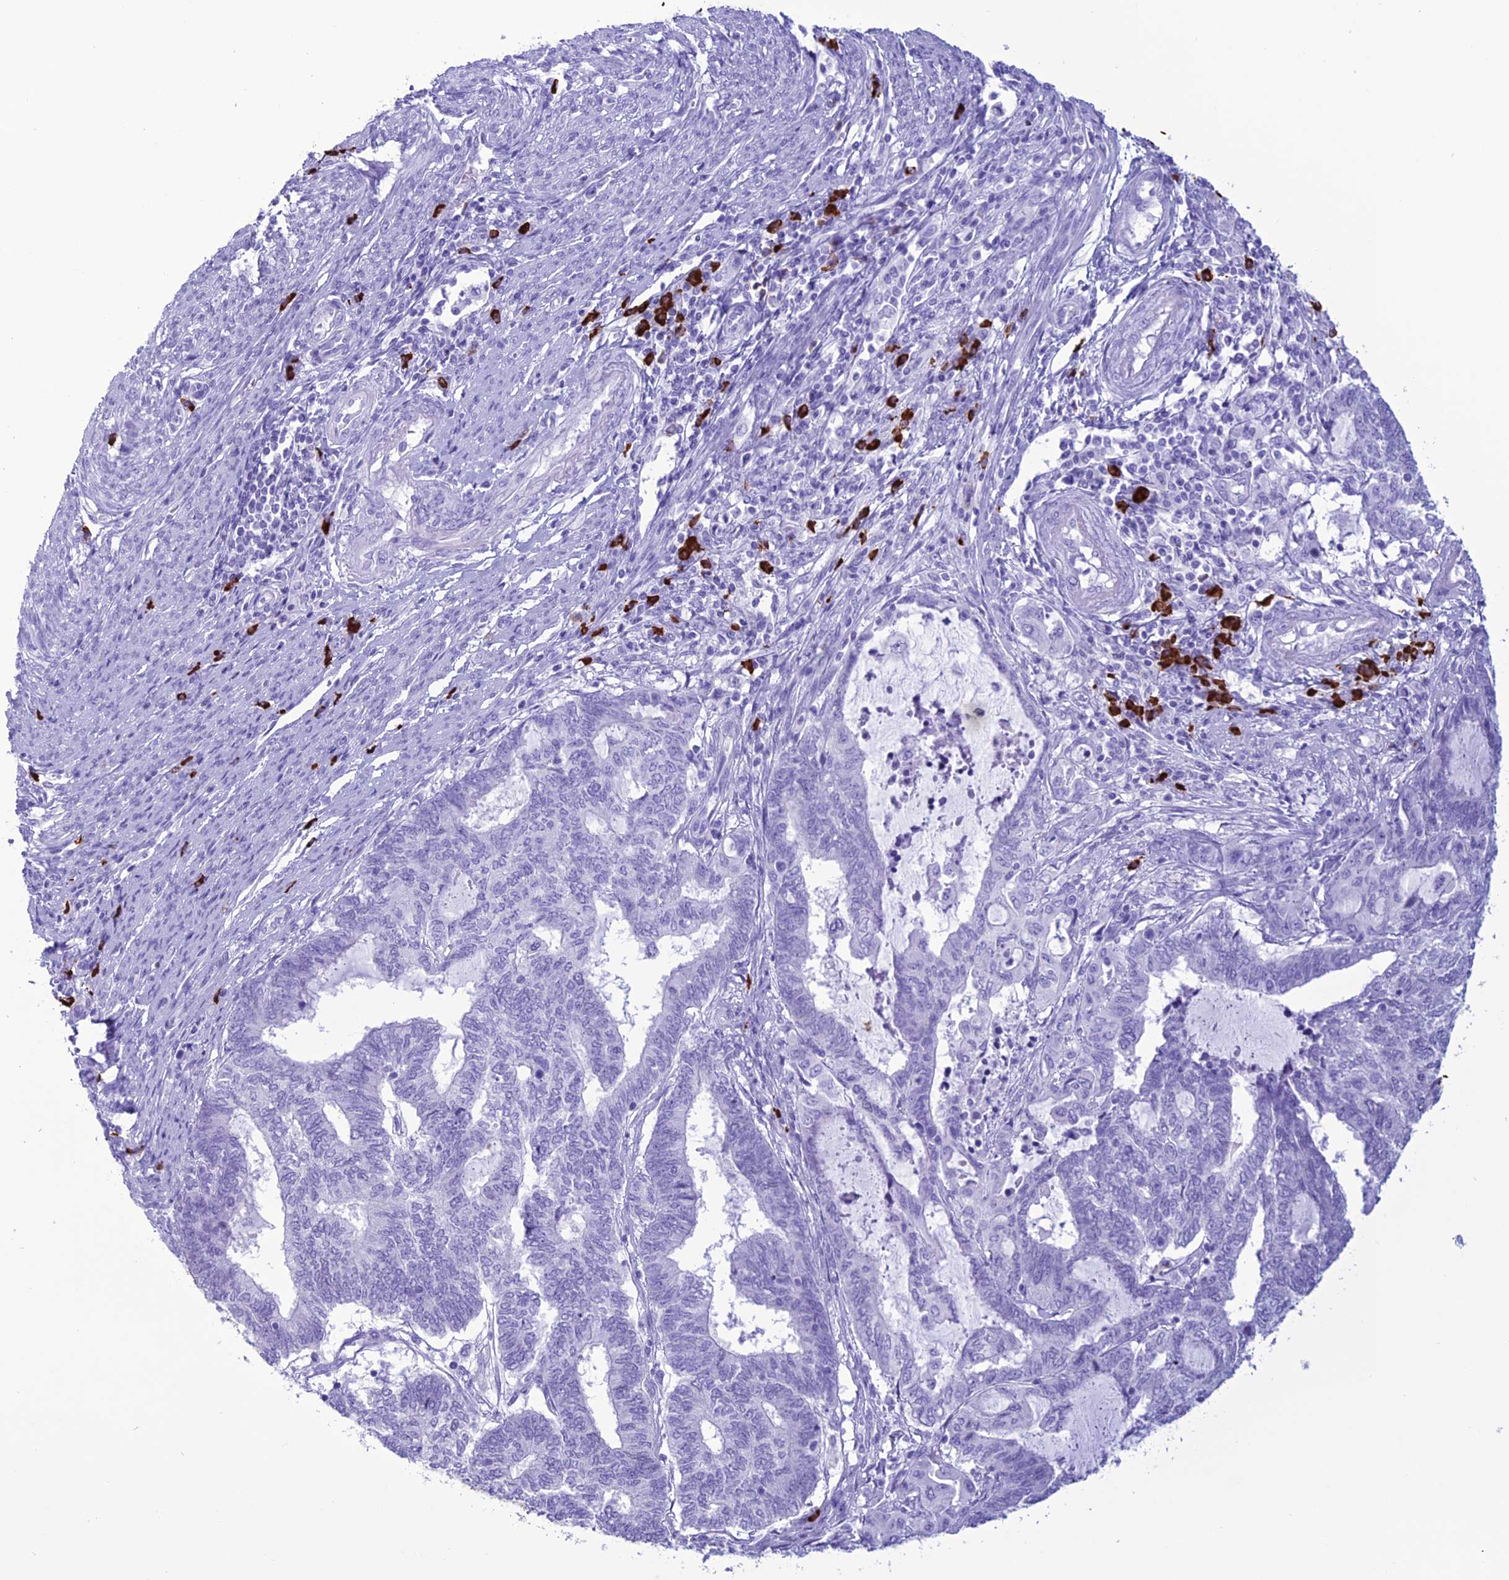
{"staining": {"intensity": "negative", "quantity": "none", "location": "none"}, "tissue": "endometrial cancer", "cell_type": "Tumor cells", "image_type": "cancer", "snomed": [{"axis": "morphology", "description": "Adenocarcinoma, NOS"}, {"axis": "topography", "description": "Uterus"}, {"axis": "topography", "description": "Endometrium"}], "caption": "Immunohistochemistry of human endometrial adenocarcinoma reveals no staining in tumor cells.", "gene": "MZB1", "patient": {"sex": "female", "age": 70}}